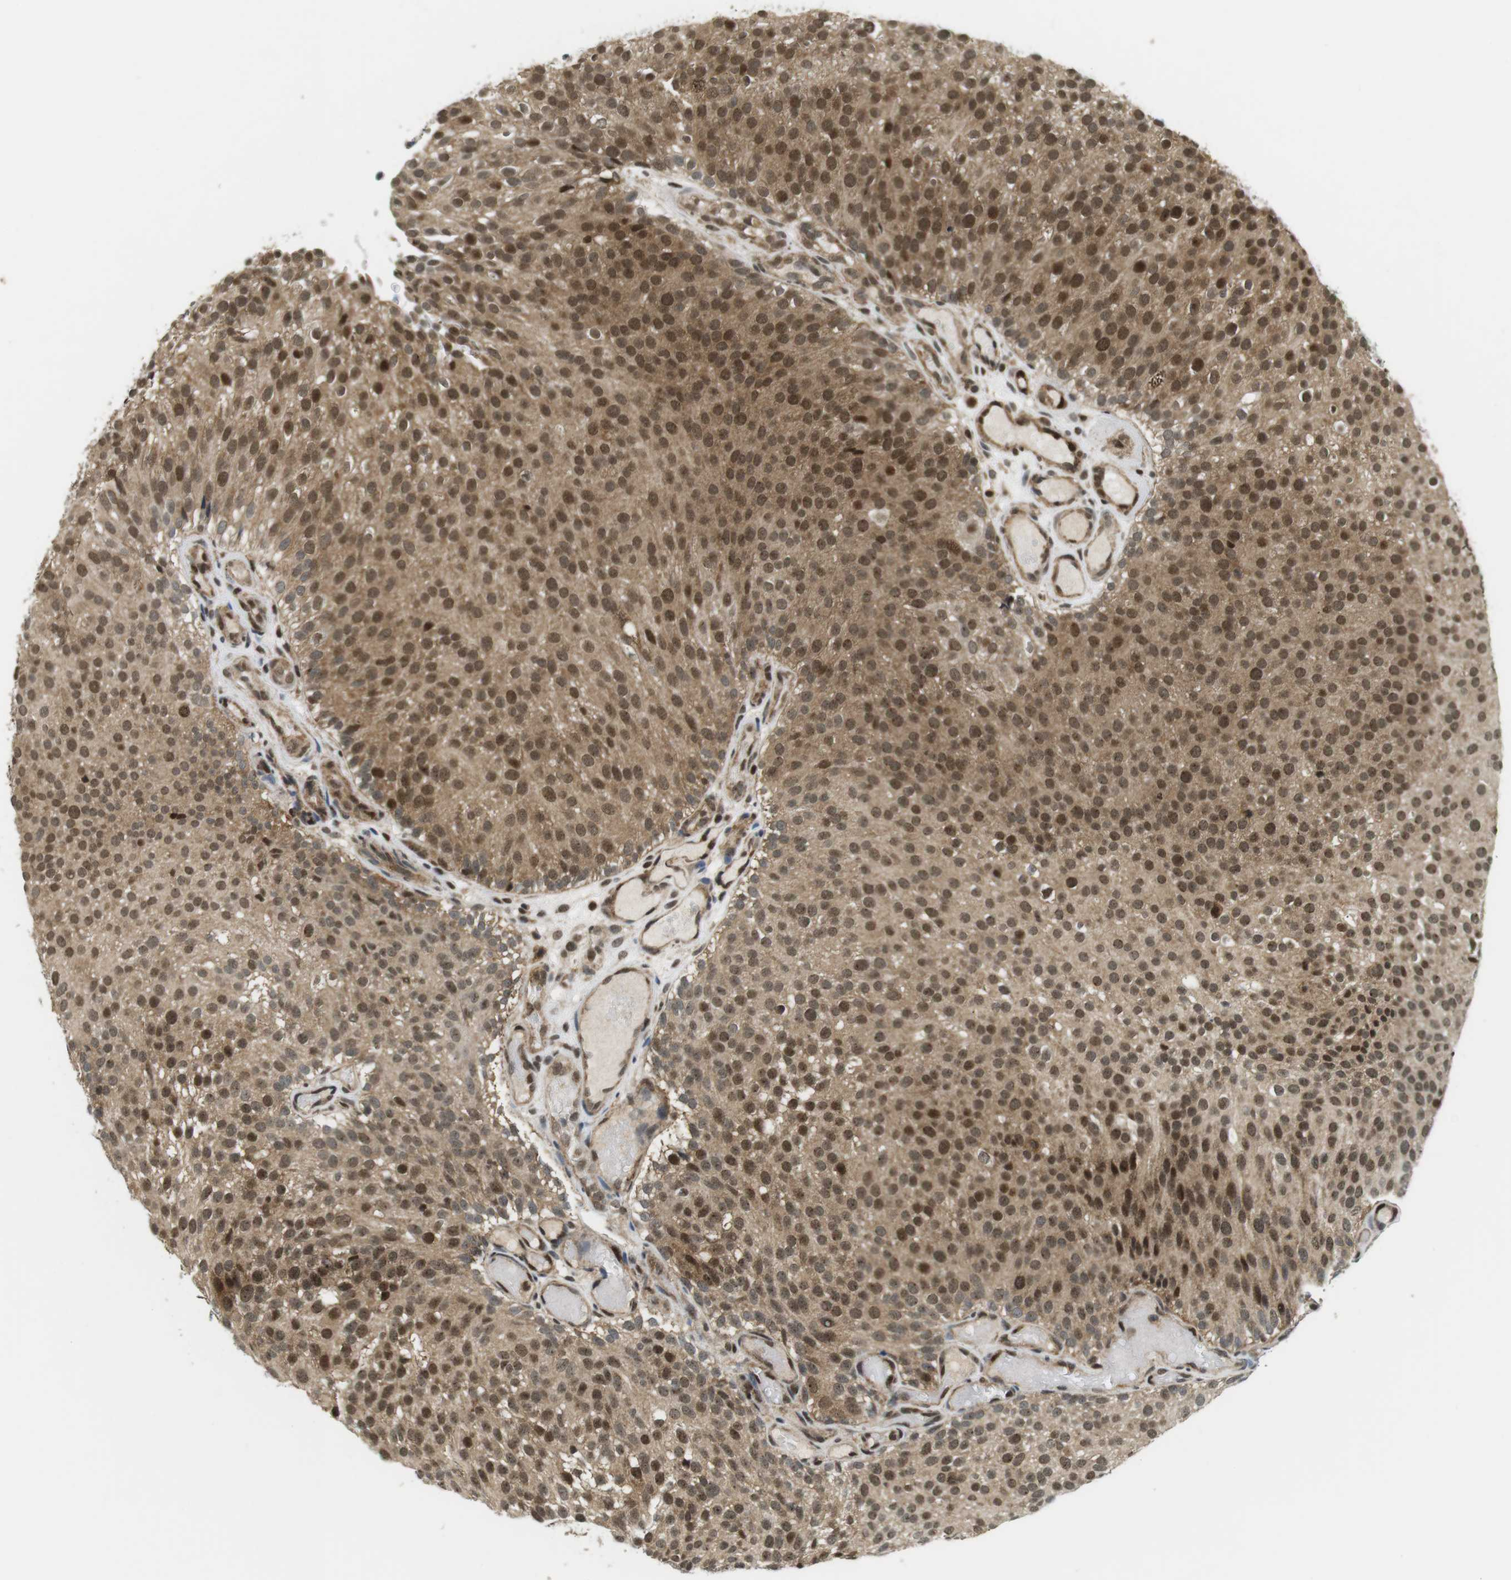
{"staining": {"intensity": "moderate", "quantity": ">75%", "location": "cytoplasmic/membranous,nuclear"}, "tissue": "urothelial cancer", "cell_type": "Tumor cells", "image_type": "cancer", "snomed": [{"axis": "morphology", "description": "Urothelial carcinoma, Low grade"}, {"axis": "topography", "description": "Urinary bladder"}], "caption": "Tumor cells display moderate cytoplasmic/membranous and nuclear expression in approximately >75% of cells in urothelial cancer.", "gene": "CSNK2B", "patient": {"sex": "male", "age": 78}}